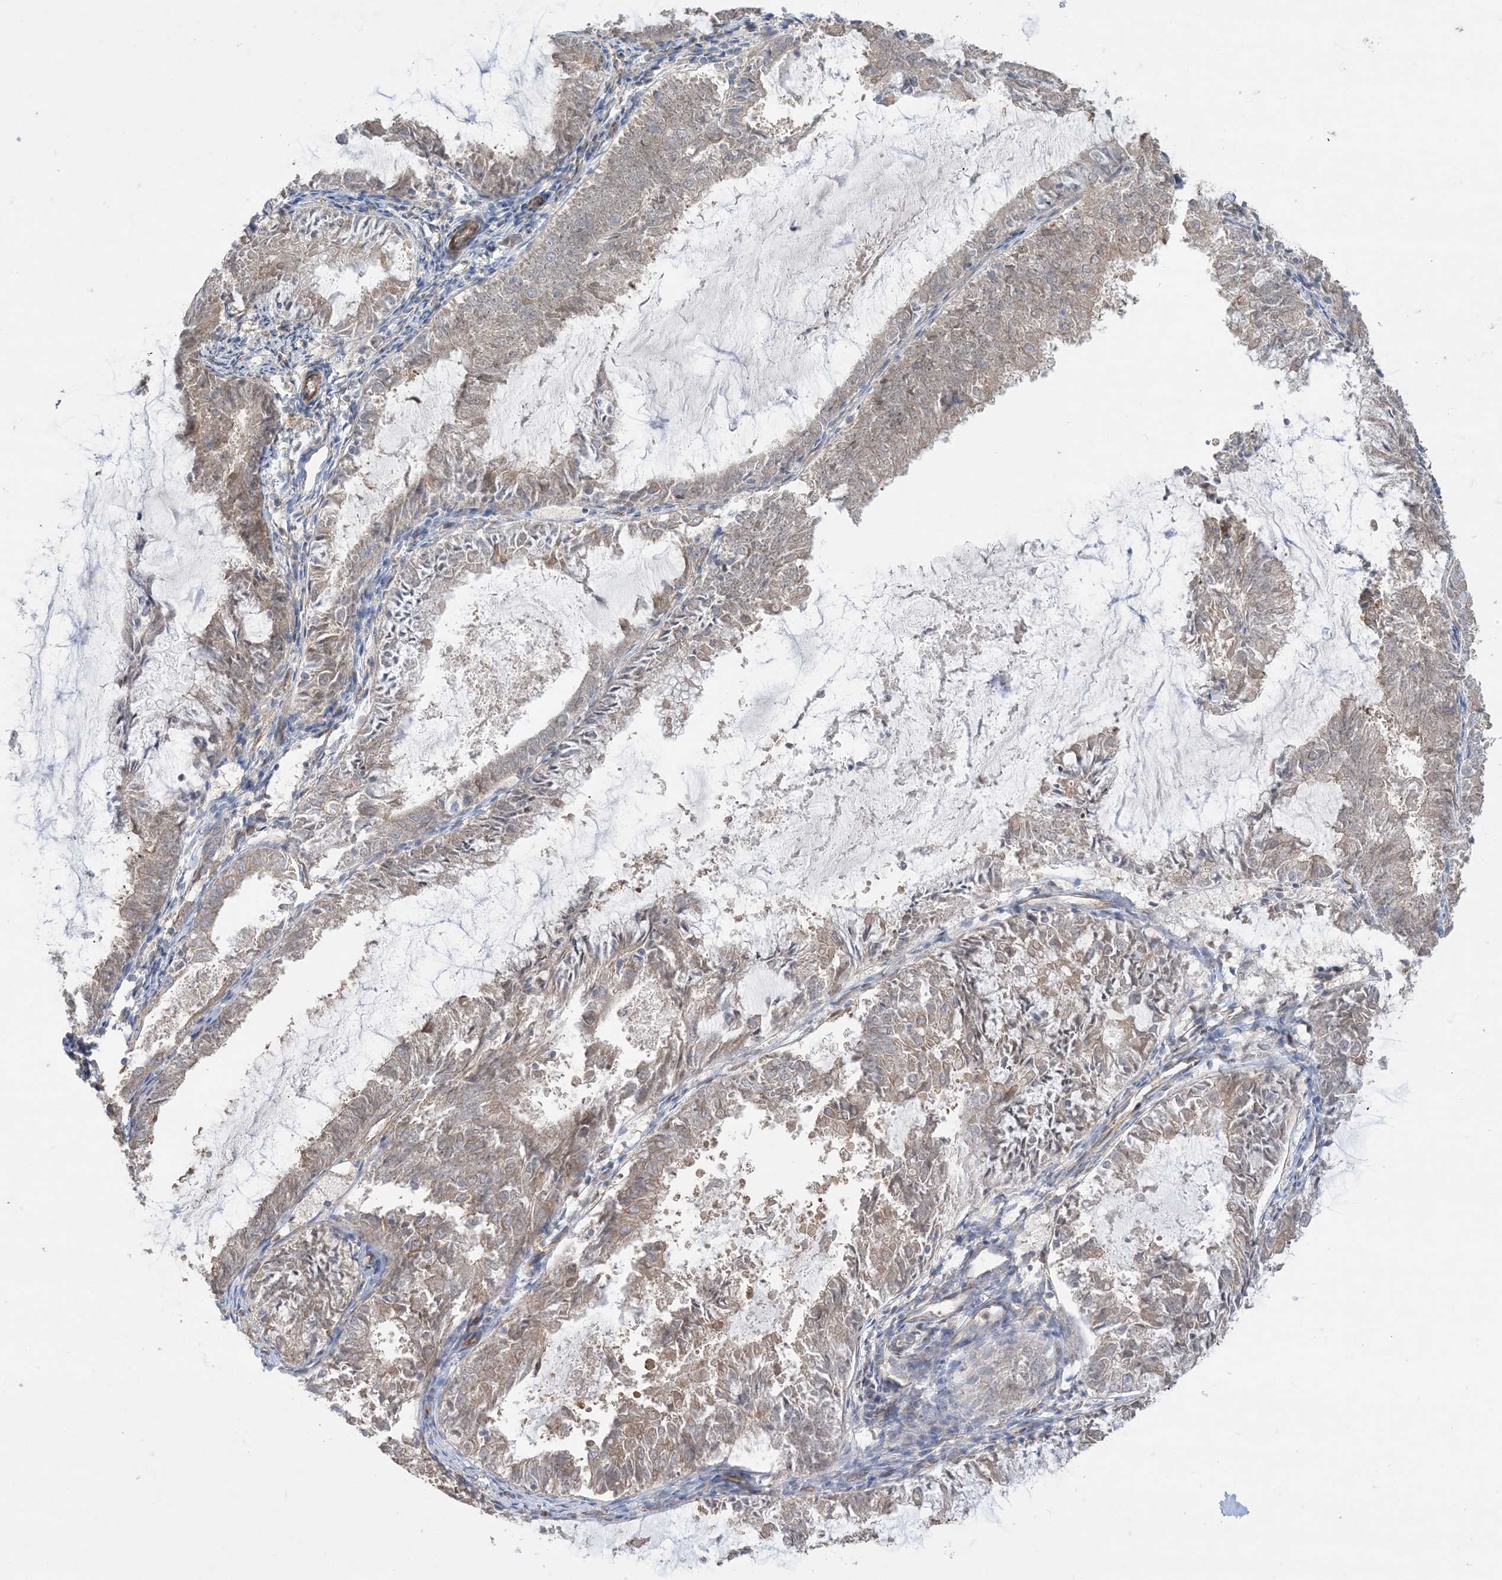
{"staining": {"intensity": "weak", "quantity": ">75%", "location": "cytoplasmic/membranous"}, "tissue": "endometrial cancer", "cell_type": "Tumor cells", "image_type": "cancer", "snomed": [{"axis": "morphology", "description": "Adenocarcinoma, NOS"}, {"axis": "topography", "description": "Endometrium"}], "caption": "A low amount of weak cytoplasmic/membranous staining is seen in approximately >75% of tumor cells in endometrial adenocarcinoma tissue. The staining was performed using DAB (3,3'-diaminobenzidine) to visualize the protein expression in brown, while the nuclei were stained in blue with hematoxylin (Magnification: 20x).", "gene": "CCNY", "patient": {"sex": "female", "age": 57}}